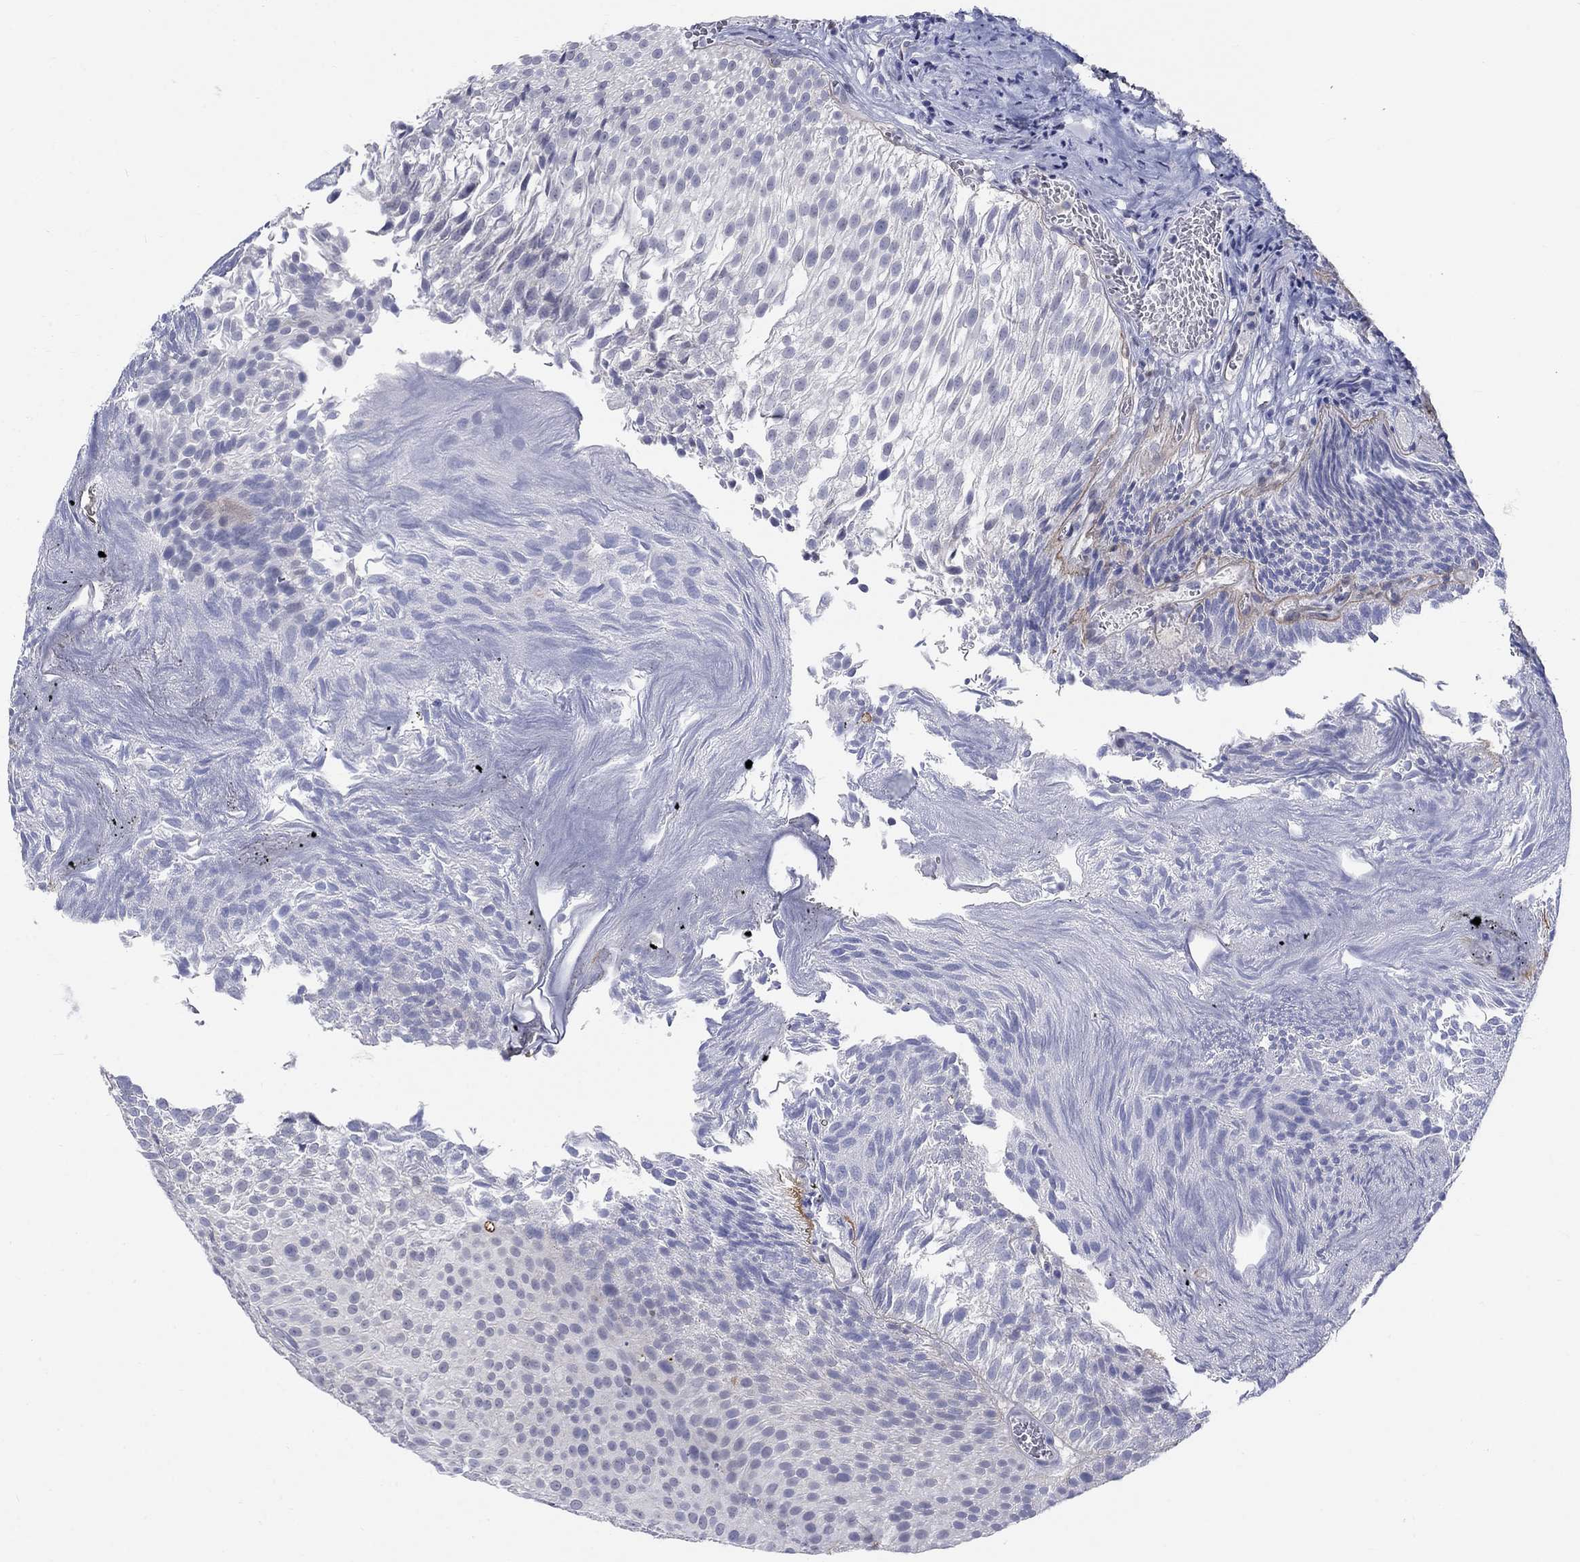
{"staining": {"intensity": "negative", "quantity": "none", "location": "none"}, "tissue": "urothelial cancer", "cell_type": "Tumor cells", "image_type": "cancer", "snomed": [{"axis": "morphology", "description": "Urothelial carcinoma, Low grade"}, {"axis": "topography", "description": "Urinary bladder"}], "caption": "Tumor cells are negative for protein expression in human urothelial cancer.", "gene": "EGFLAM", "patient": {"sex": "male", "age": 65}}